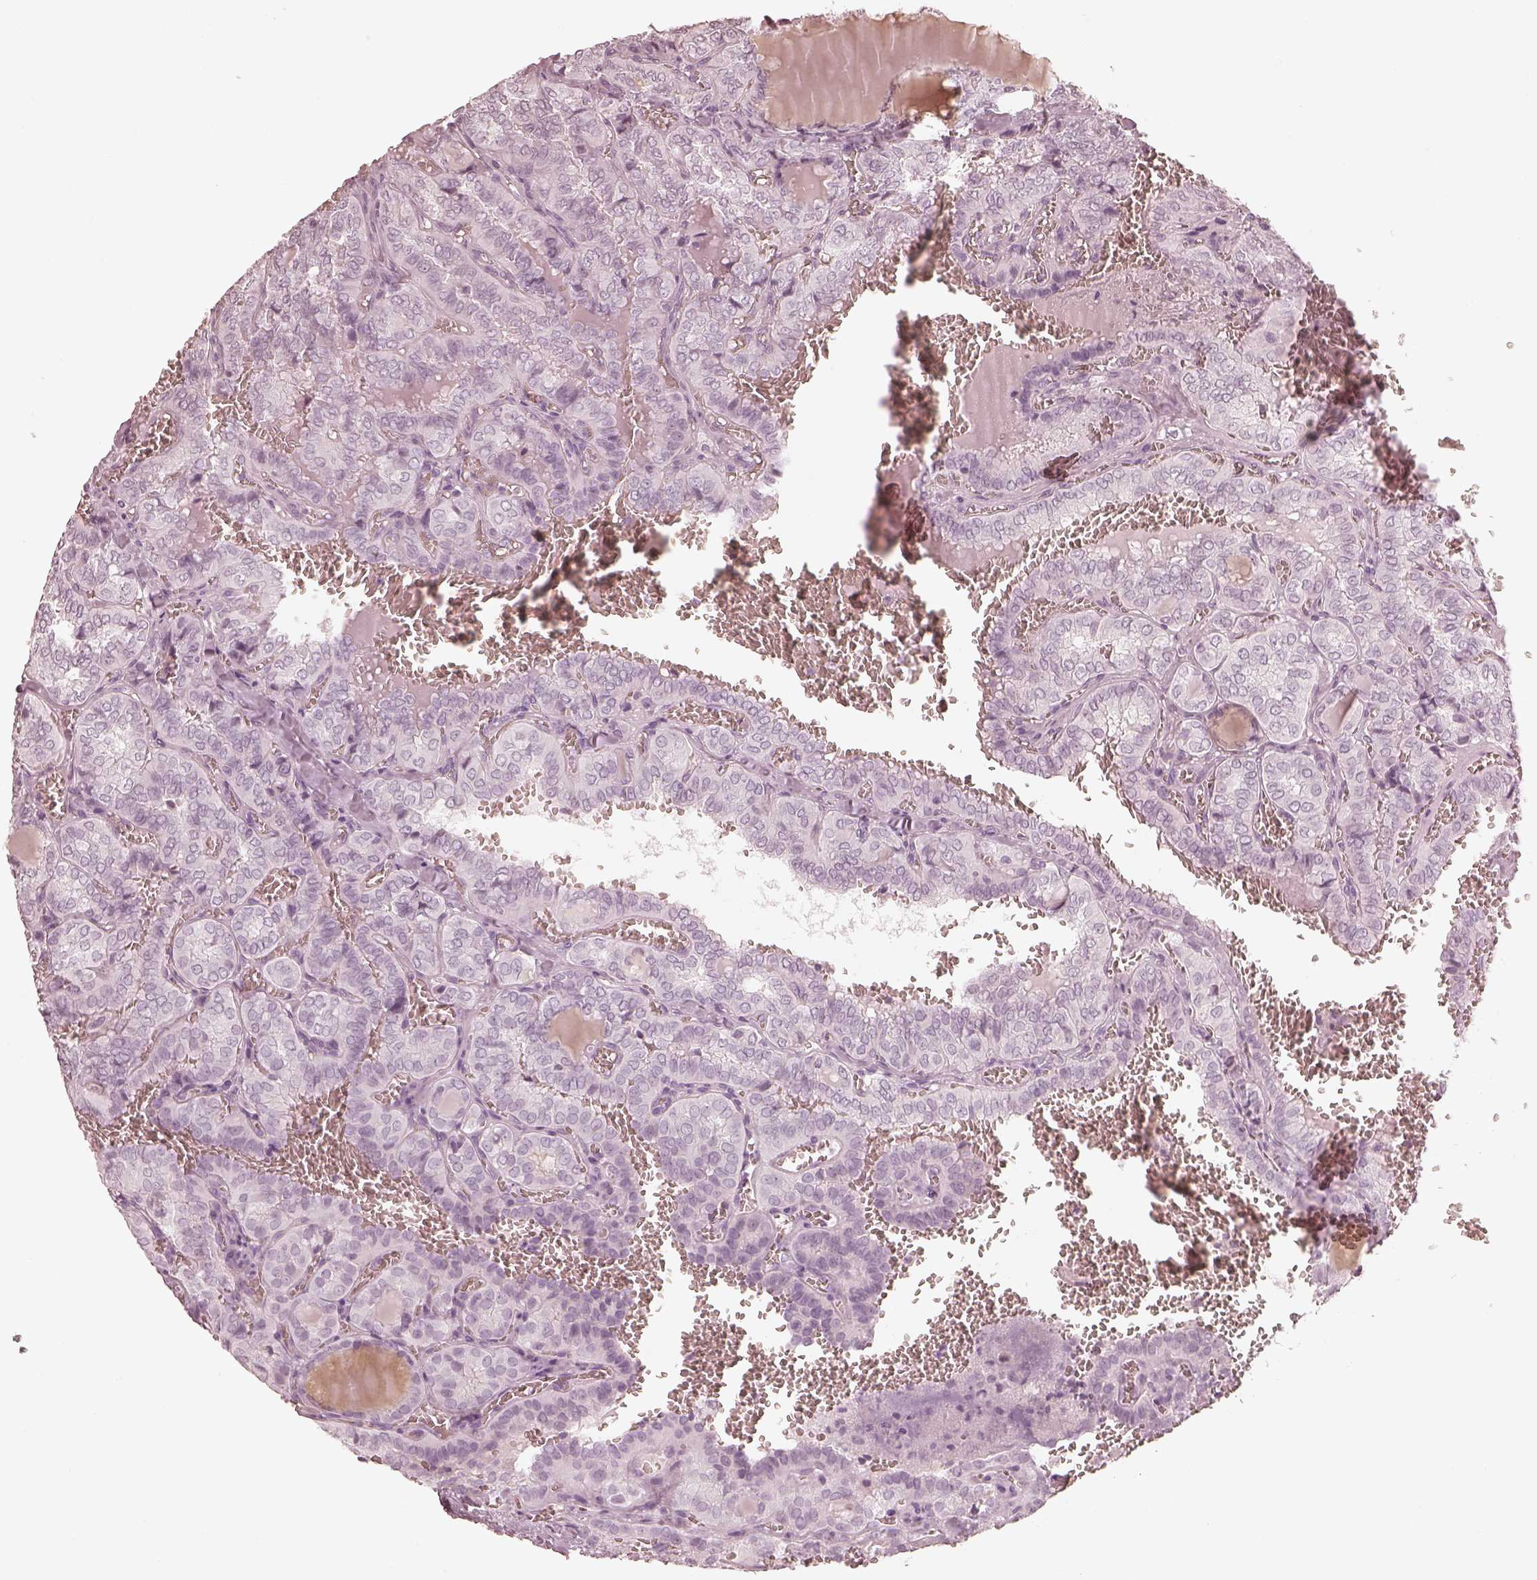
{"staining": {"intensity": "negative", "quantity": "none", "location": "none"}, "tissue": "thyroid cancer", "cell_type": "Tumor cells", "image_type": "cancer", "snomed": [{"axis": "morphology", "description": "Papillary adenocarcinoma, NOS"}, {"axis": "topography", "description": "Thyroid gland"}], "caption": "A micrograph of human thyroid cancer is negative for staining in tumor cells. (Brightfield microscopy of DAB immunohistochemistry at high magnification).", "gene": "CALR3", "patient": {"sex": "female", "age": 41}}